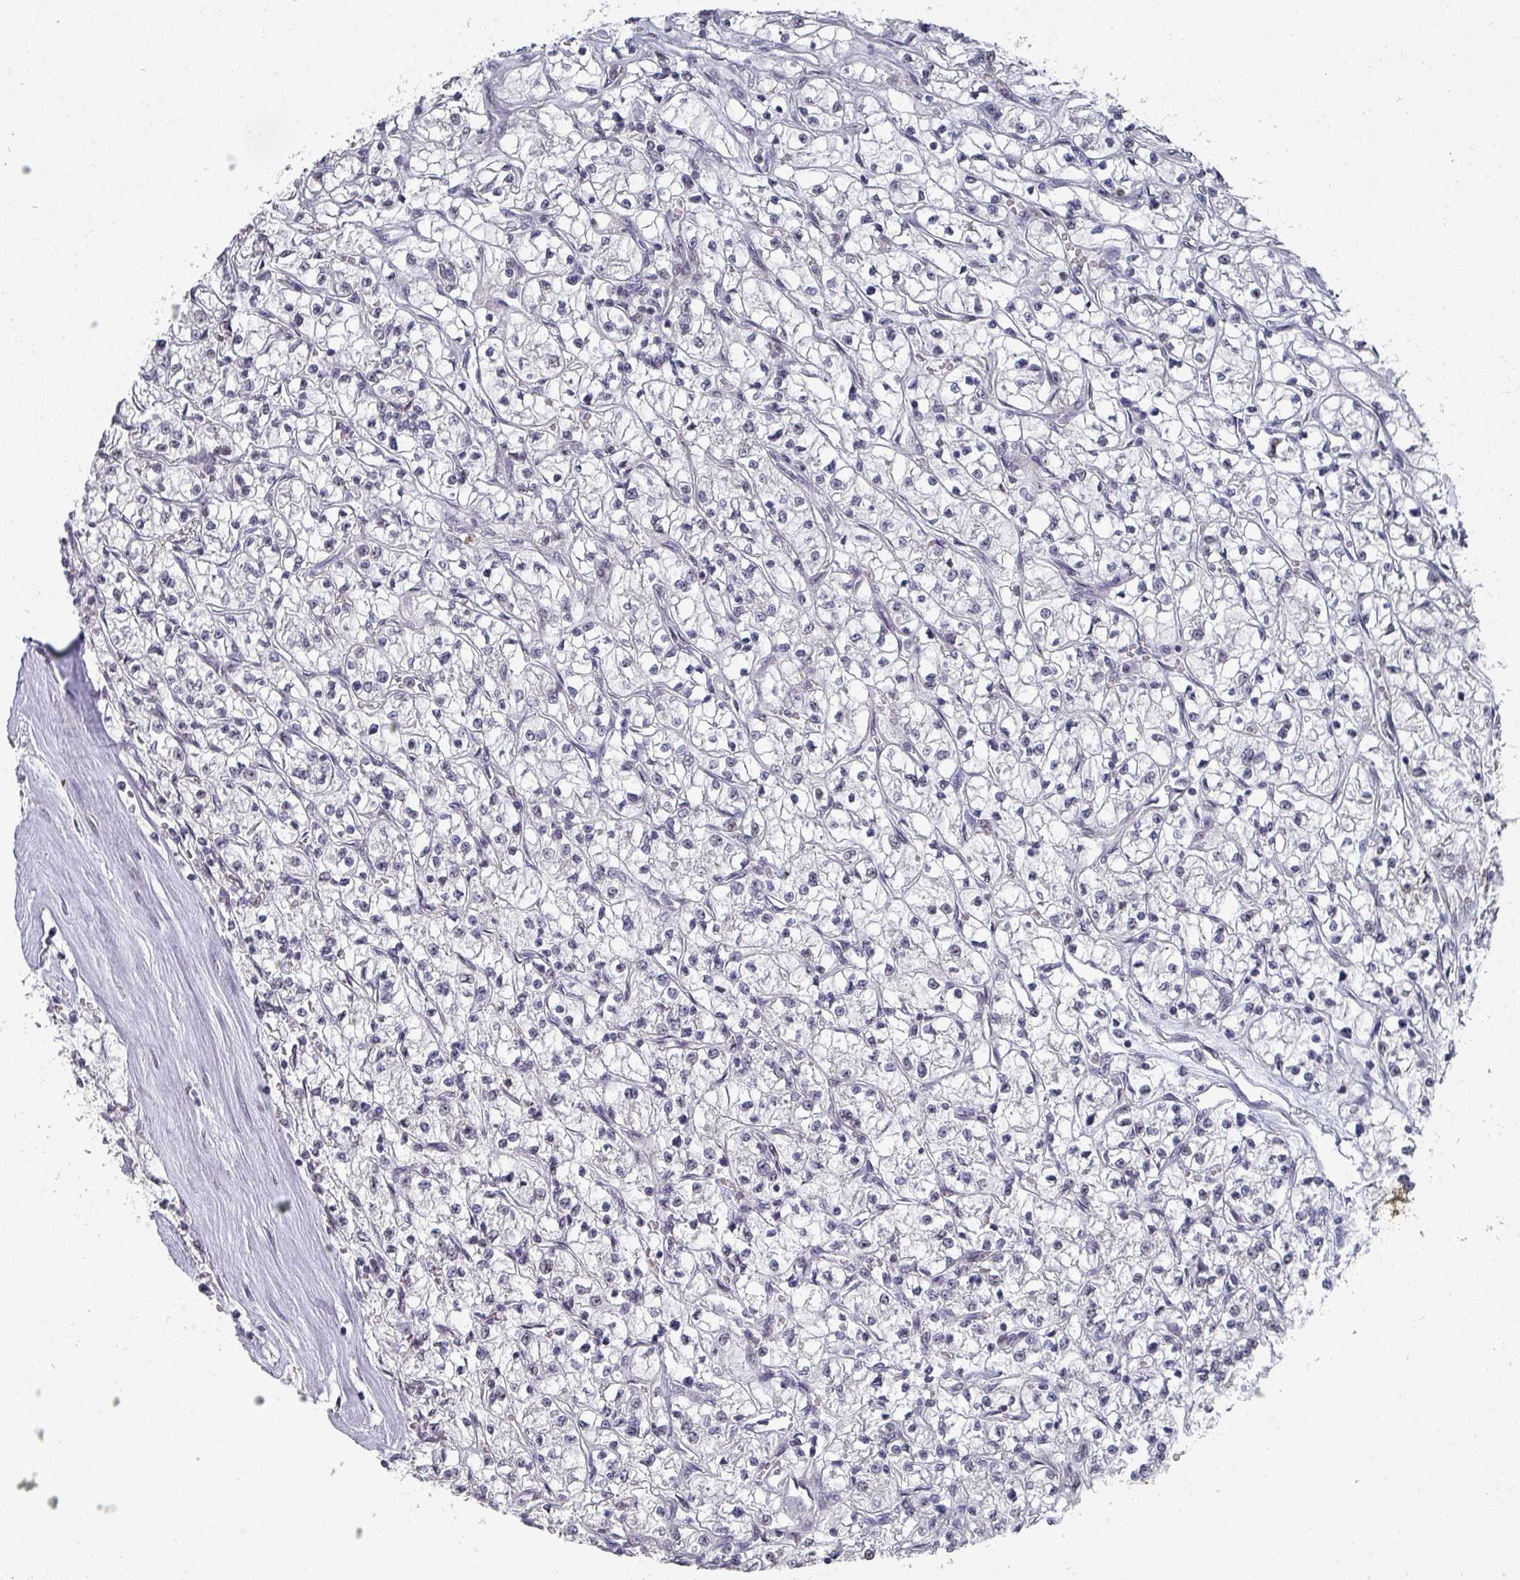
{"staining": {"intensity": "negative", "quantity": "none", "location": "none"}, "tissue": "renal cancer", "cell_type": "Tumor cells", "image_type": "cancer", "snomed": [{"axis": "morphology", "description": "Adenocarcinoma, NOS"}, {"axis": "topography", "description": "Kidney"}], "caption": "Renal adenocarcinoma was stained to show a protein in brown. There is no significant positivity in tumor cells.", "gene": "ZNF654", "patient": {"sex": "female", "age": 64}}